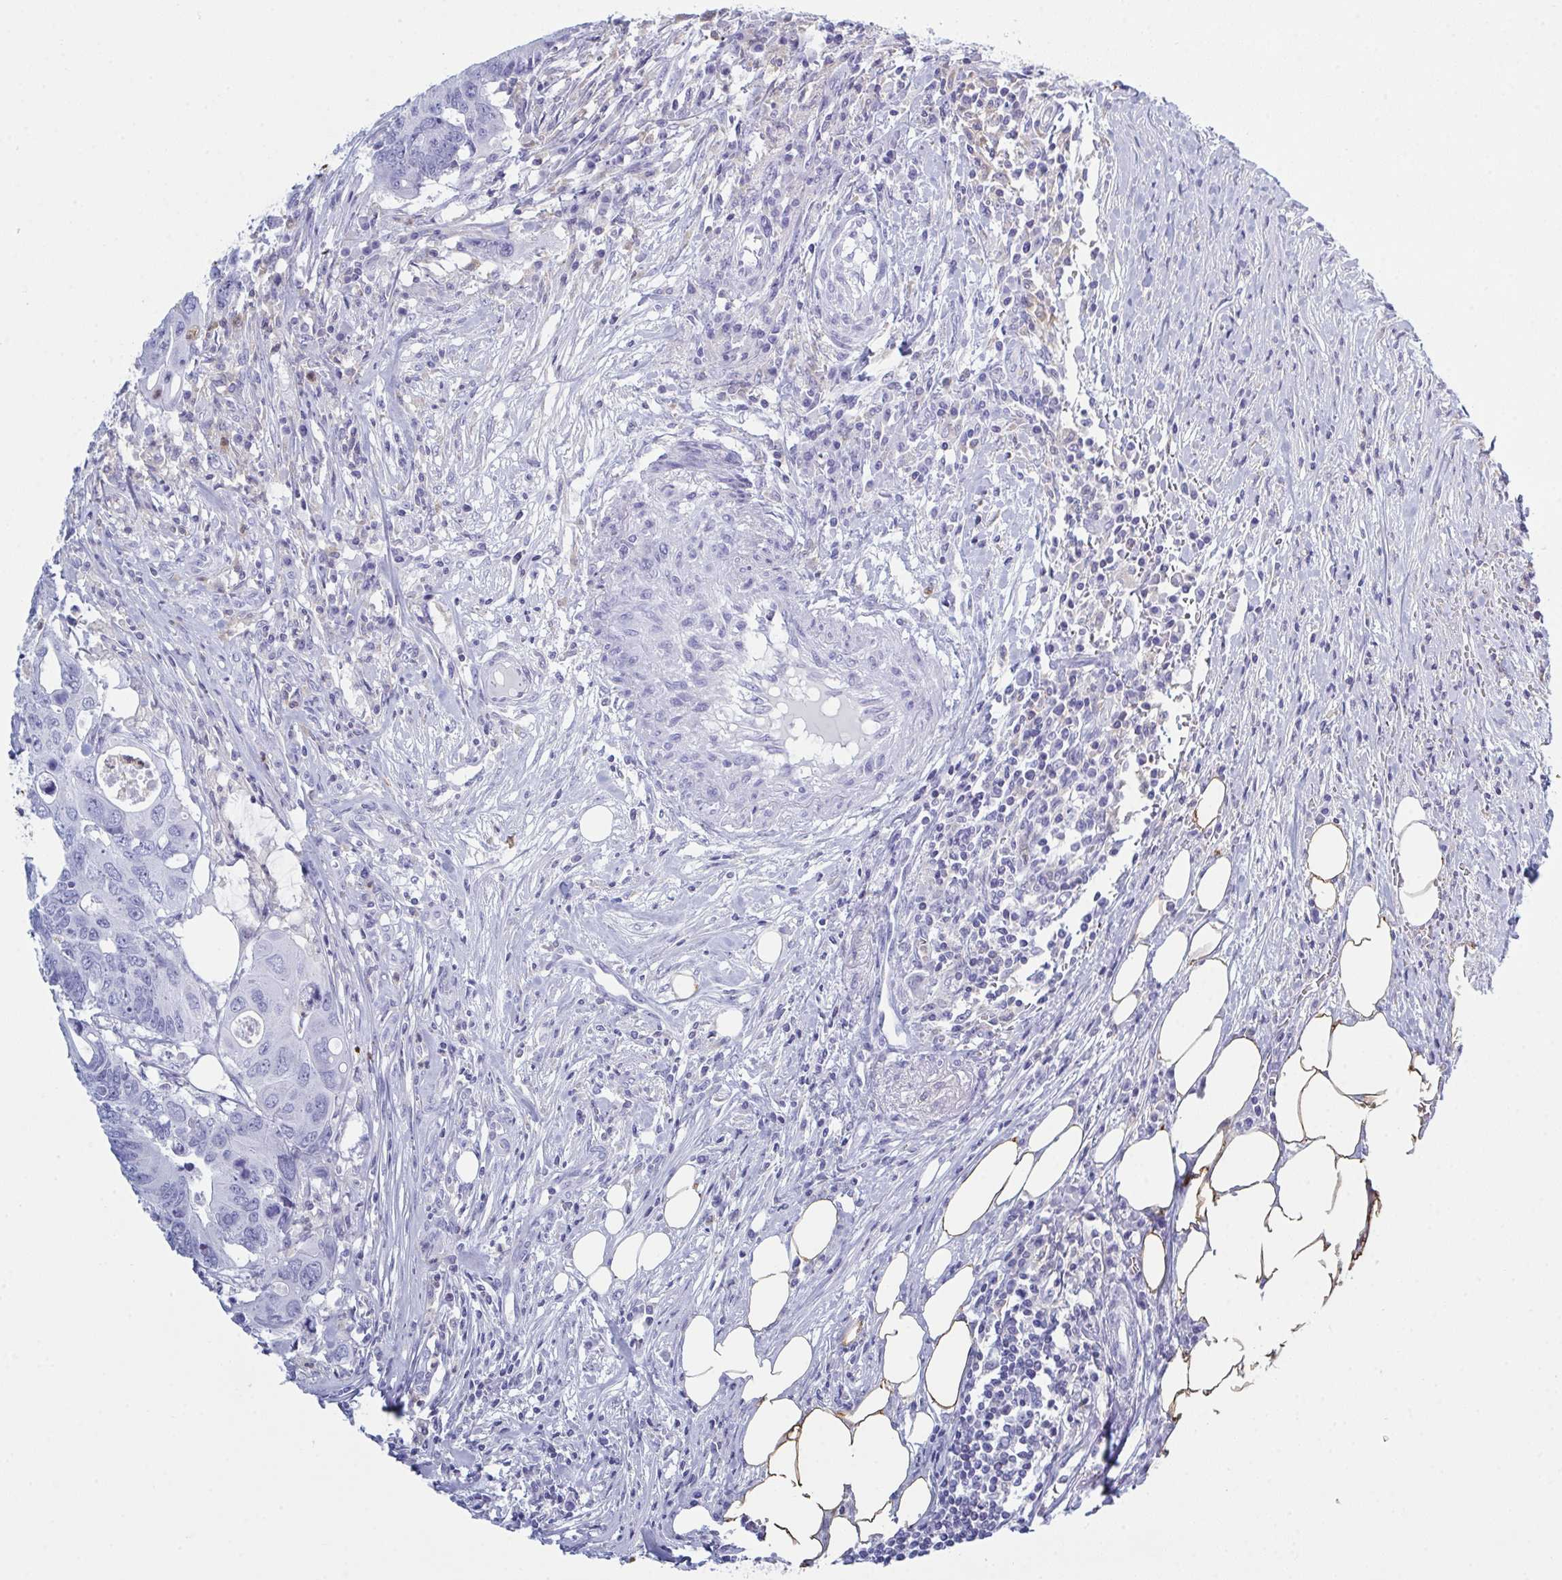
{"staining": {"intensity": "negative", "quantity": "none", "location": "none"}, "tissue": "colorectal cancer", "cell_type": "Tumor cells", "image_type": "cancer", "snomed": [{"axis": "morphology", "description": "Adenocarcinoma, NOS"}, {"axis": "topography", "description": "Colon"}], "caption": "The immunohistochemistry histopathology image has no significant staining in tumor cells of adenocarcinoma (colorectal) tissue.", "gene": "MYO1F", "patient": {"sex": "male", "age": 71}}